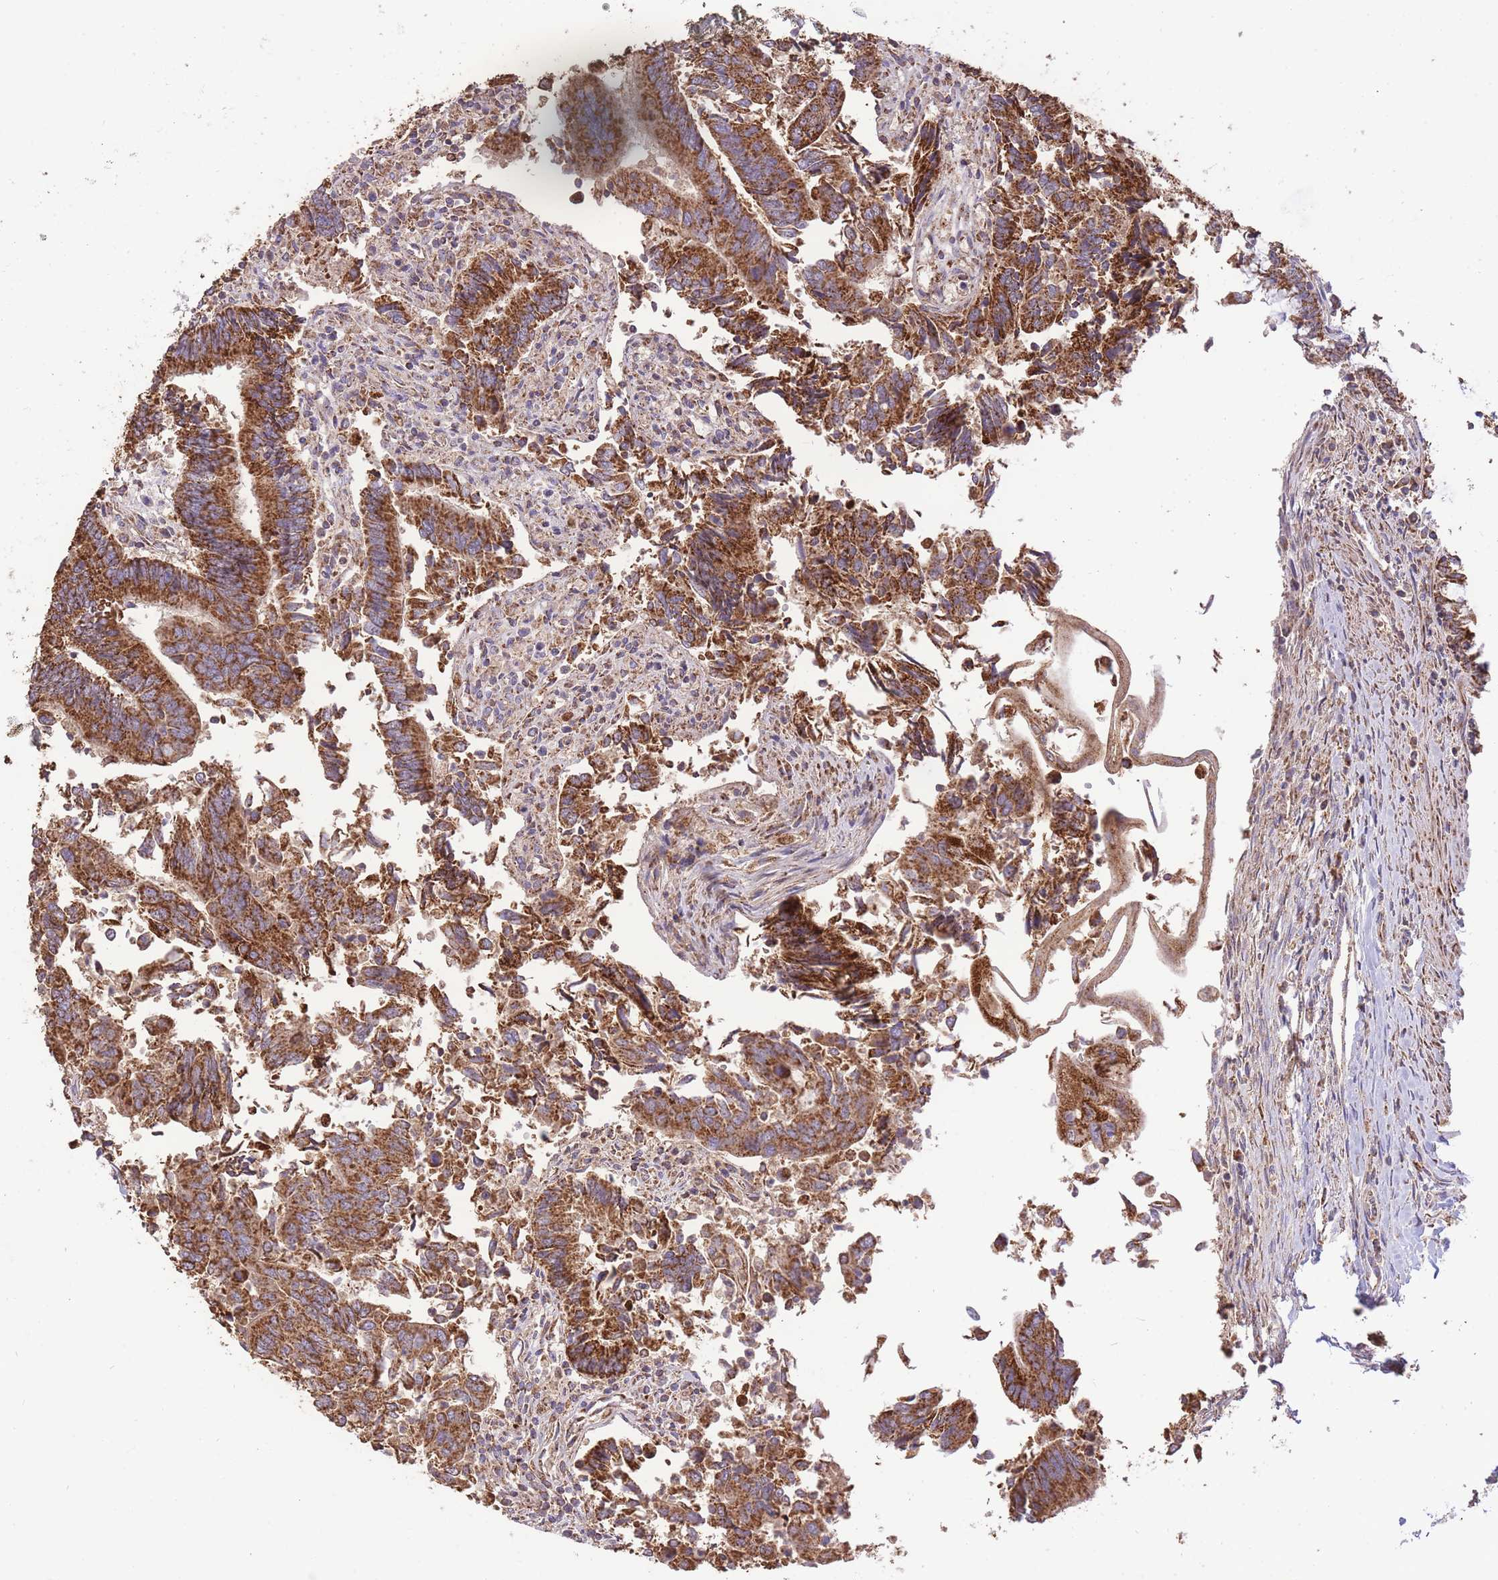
{"staining": {"intensity": "strong", "quantity": ">75%", "location": "cytoplasmic/membranous"}, "tissue": "colorectal cancer", "cell_type": "Tumor cells", "image_type": "cancer", "snomed": [{"axis": "morphology", "description": "Adenocarcinoma, NOS"}, {"axis": "topography", "description": "Colon"}], "caption": "The photomicrograph exhibits immunohistochemical staining of colorectal cancer. There is strong cytoplasmic/membranous staining is seen in about >75% of tumor cells.", "gene": "PREP", "patient": {"sex": "female", "age": 67}}